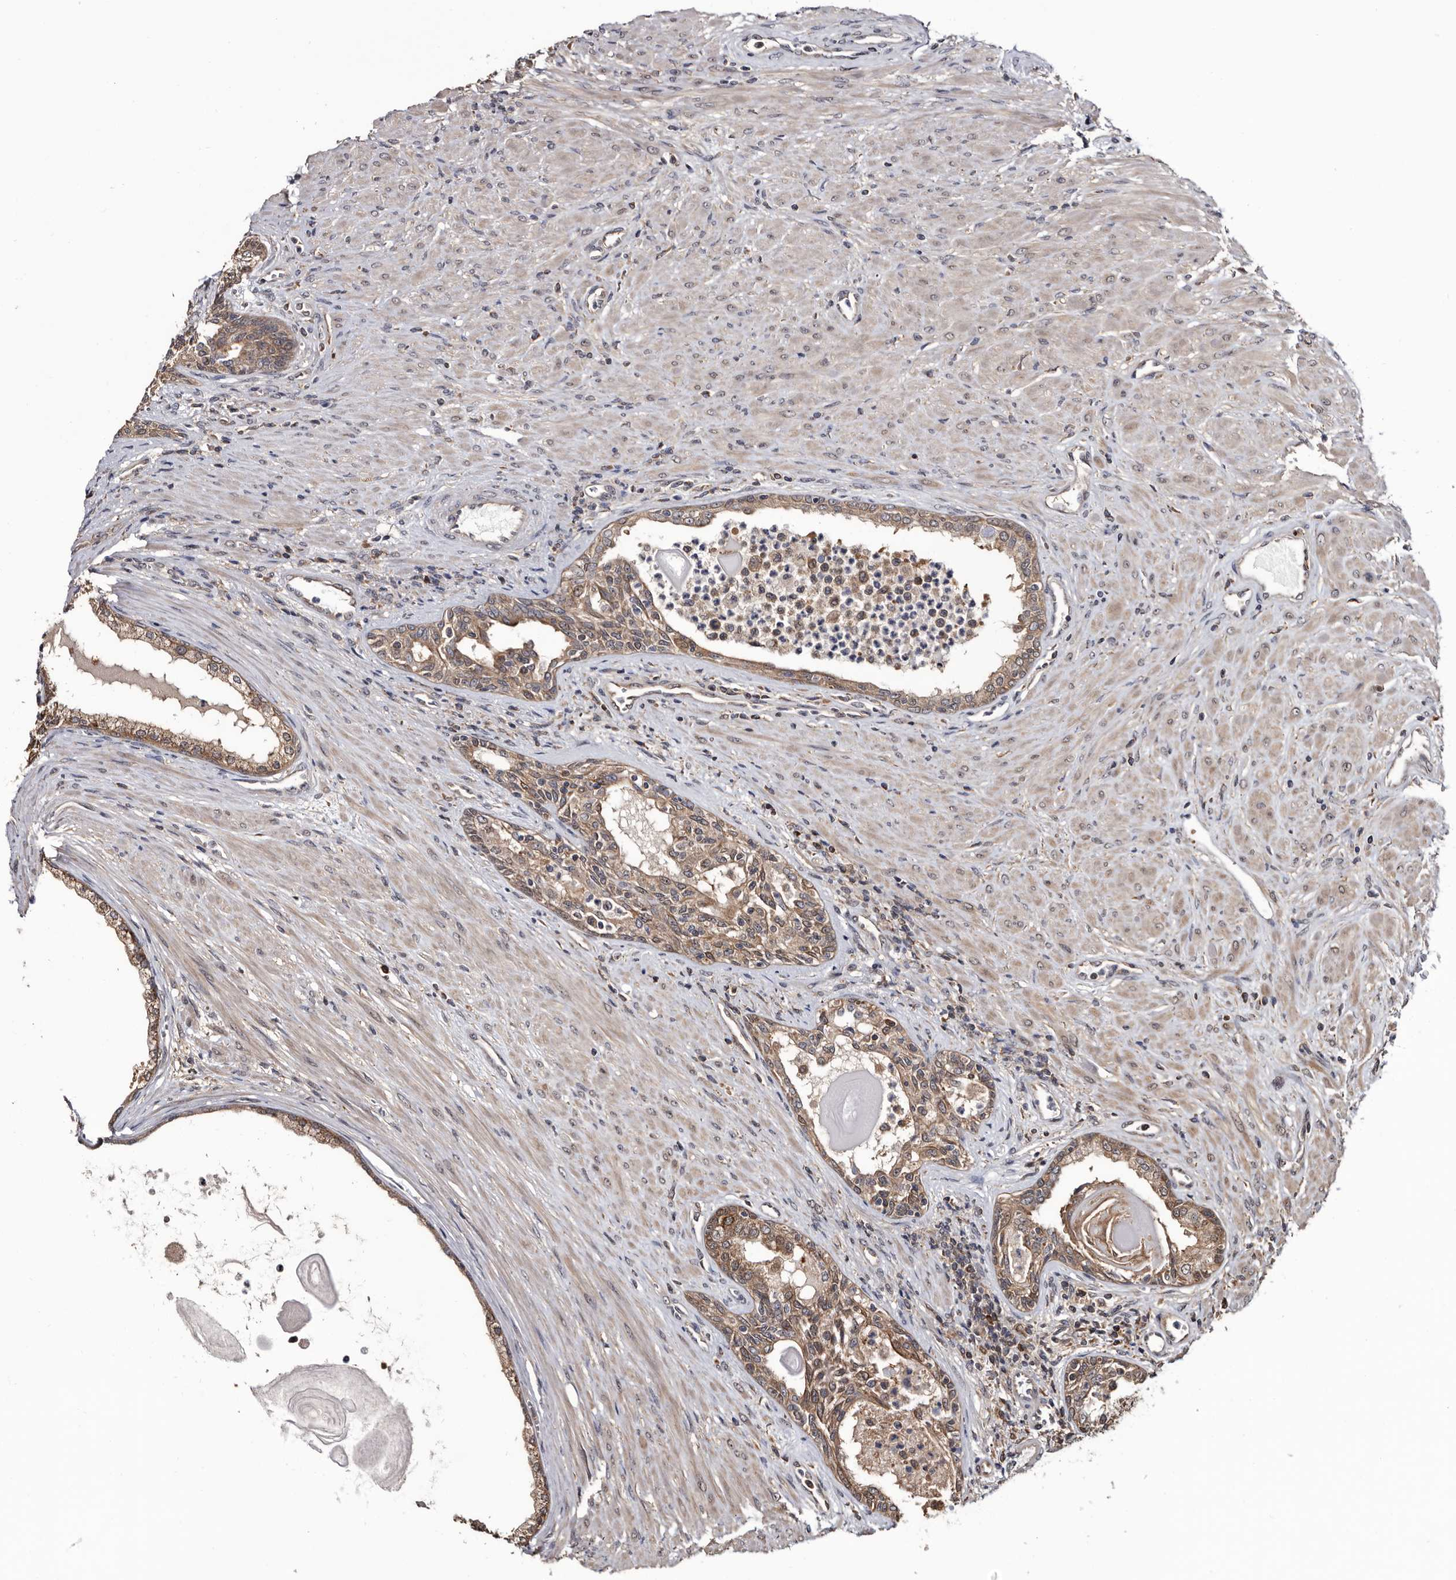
{"staining": {"intensity": "moderate", "quantity": ">75%", "location": "cytoplasmic/membranous"}, "tissue": "prostate cancer", "cell_type": "Tumor cells", "image_type": "cancer", "snomed": [{"axis": "morphology", "description": "Normal tissue, NOS"}, {"axis": "morphology", "description": "Adenocarcinoma, Low grade"}, {"axis": "topography", "description": "Prostate"}, {"axis": "topography", "description": "Peripheral nerve tissue"}], "caption": "Immunohistochemical staining of adenocarcinoma (low-grade) (prostate) reveals medium levels of moderate cytoplasmic/membranous staining in about >75% of tumor cells. (DAB (3,3'-diaminobenzidine) IHC, brown staining for protein, blue staining for nuclei).", "gene": "TTI2", "patient": {"sex": "male", "age": 71}}